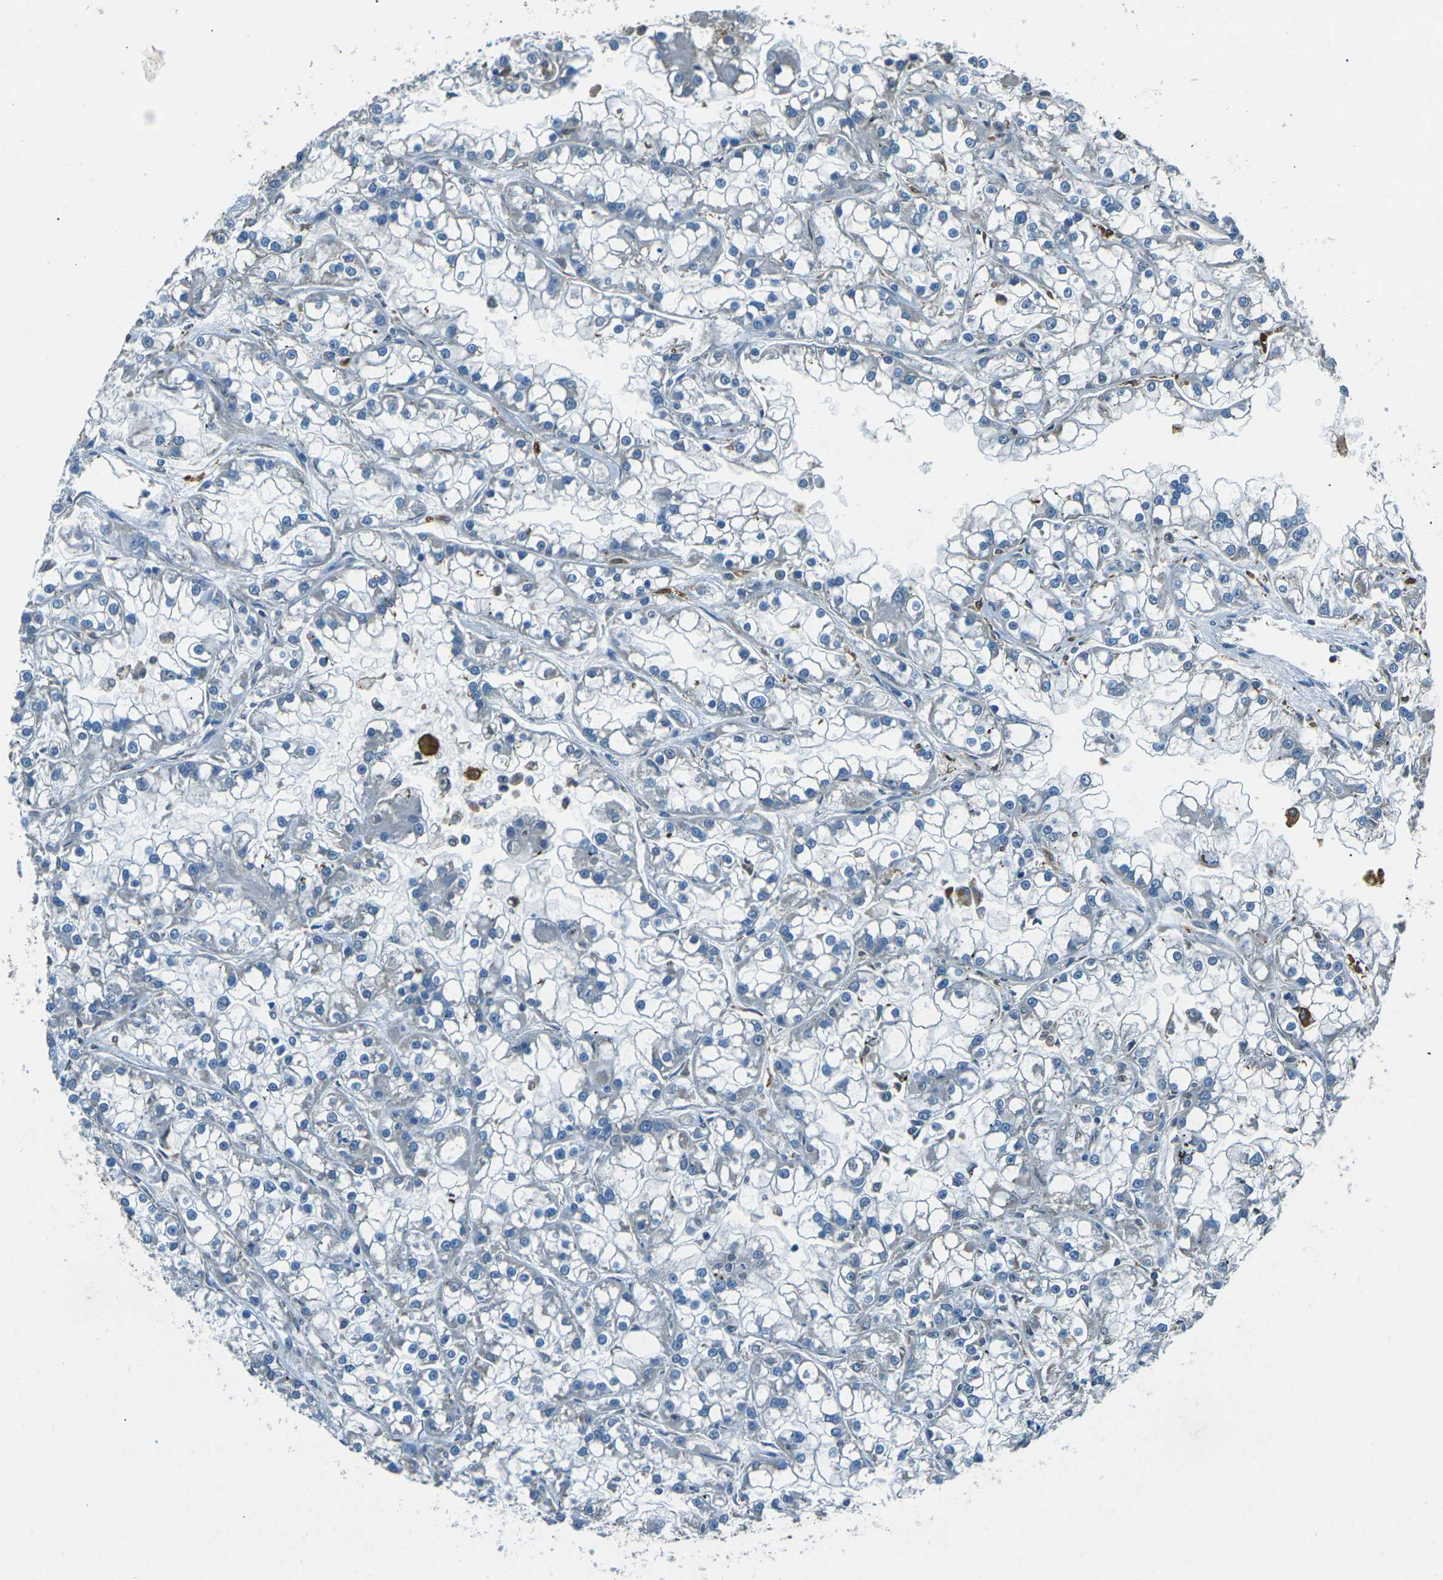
{"staining": {"intensity": "negative", "quantity": "none", "location": "none"}, "tissue": "renal cancer", "cell_type": "Tumor cells", "image_type": "cancer", "snomed": [{"axis": "morphology", "description": "Adenocarcinoma, NOS"}, {"axis": "topography", "description": "Kidney"}], "caption": "This micrograph is of adenocarcinoma (renal) stained with IHC to label a protein in brown with the nuclei are counter-stained blue. There is no positivity in tumor cells. (Immunohistochemistry, brightfield microscopy, high magnification).", "gene": "IRF3", "patient": {"sex": "female", "age": 52}}